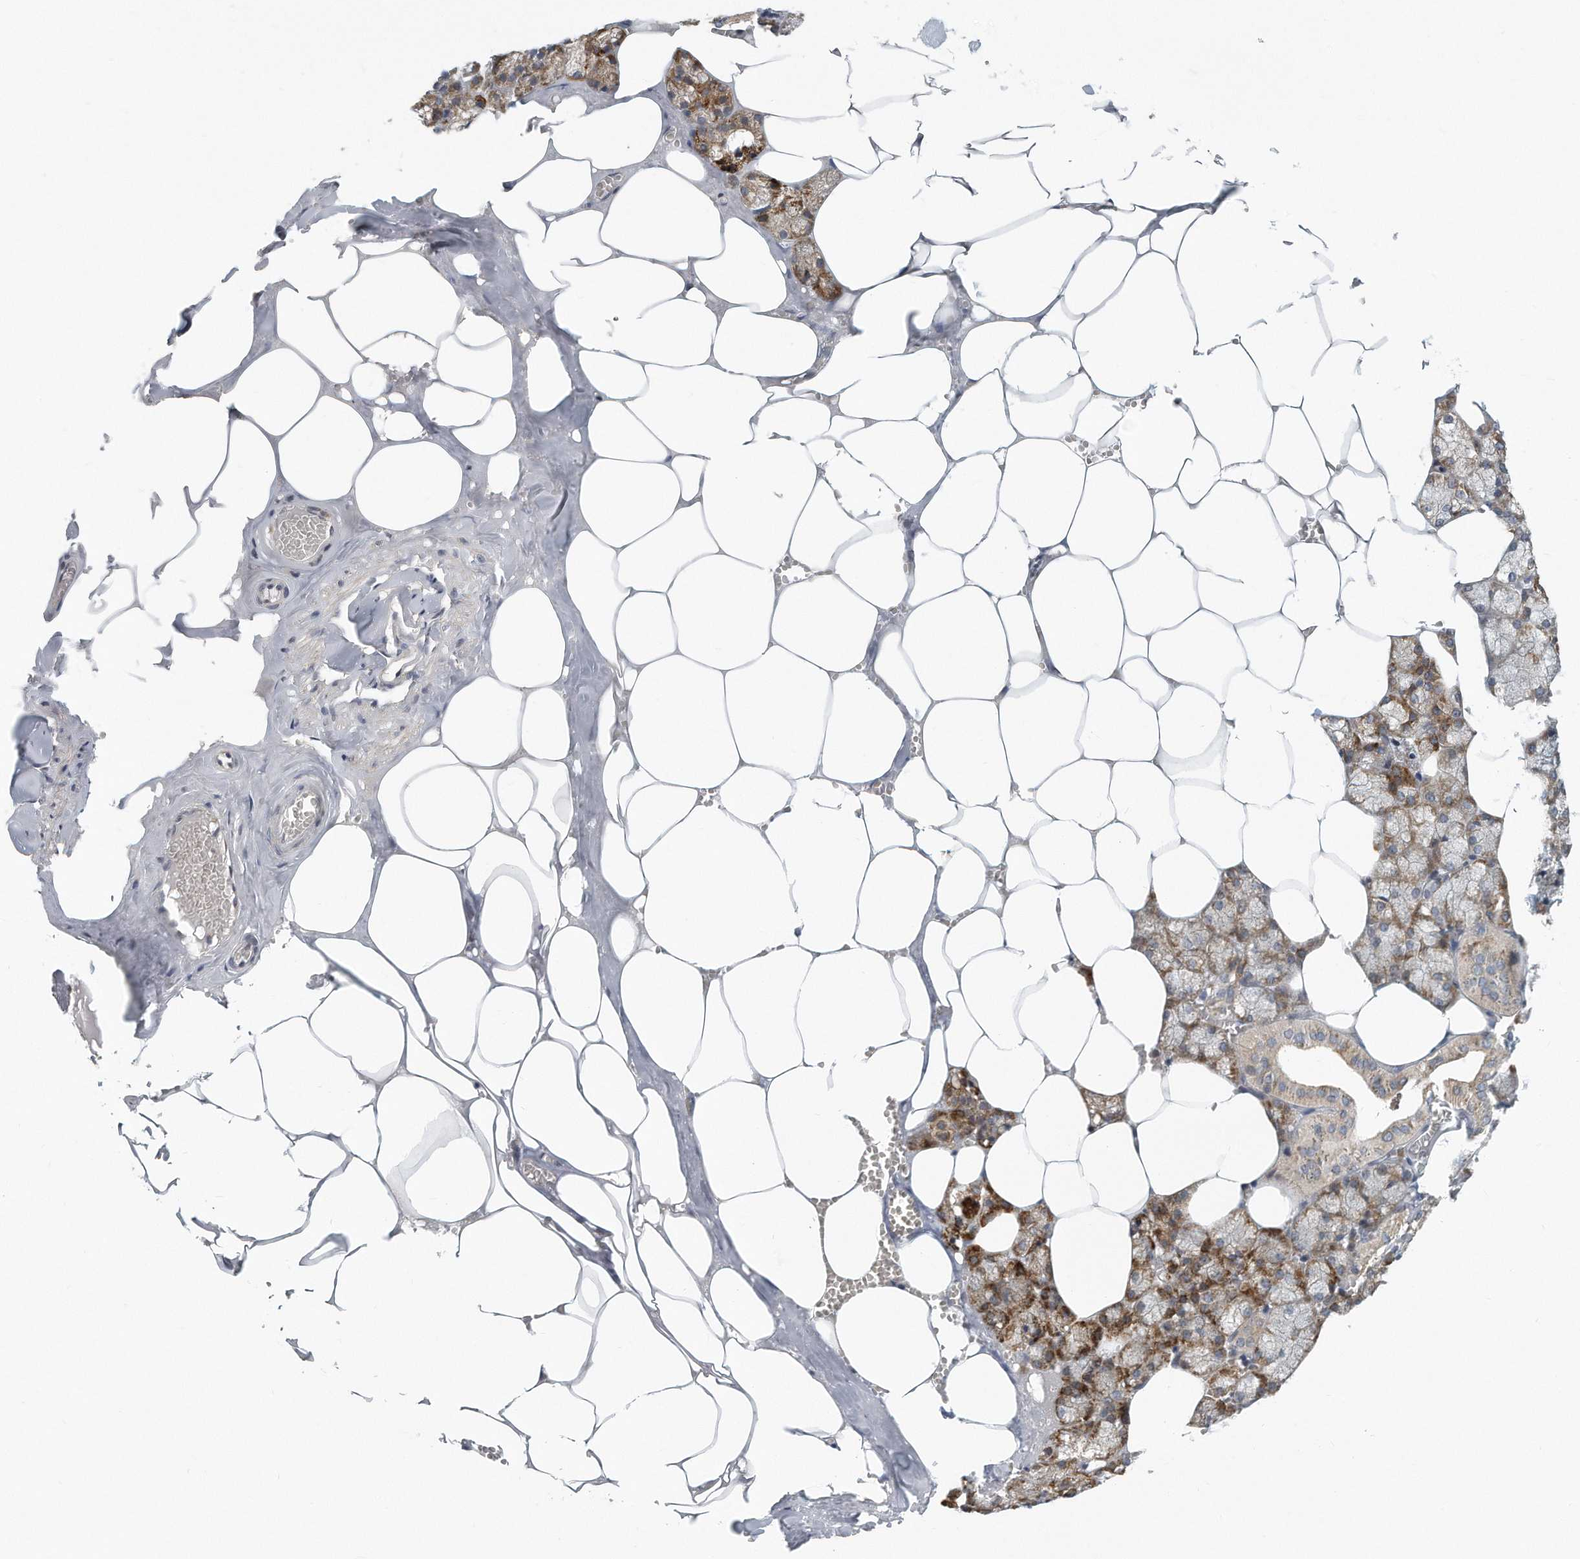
{"staining": {"intensity": "moderate", "quantity": ">75%", "location": "cytoplasmic/membranous"}, "tissue": "salivary gland", "cell_type": "Glandular cells", "image_type": "normal", "snomed": [{"axis": "morphology", "description": "Normal tissue, NOS"}, {"axis": "topography", "description": "Salivary gland"}], "caption": "Immunohistochemistry image of benign salivary gland: human salivary gland stained using IHC exhibits medium levels of moderate protein expression localized specifically in the cytoplasmic/membranous of glandular cells, appearing as a cytoplasmic/membranous brown color.", "gene": "VLDLR", "patient": {"sex": "male", "age": 62}}